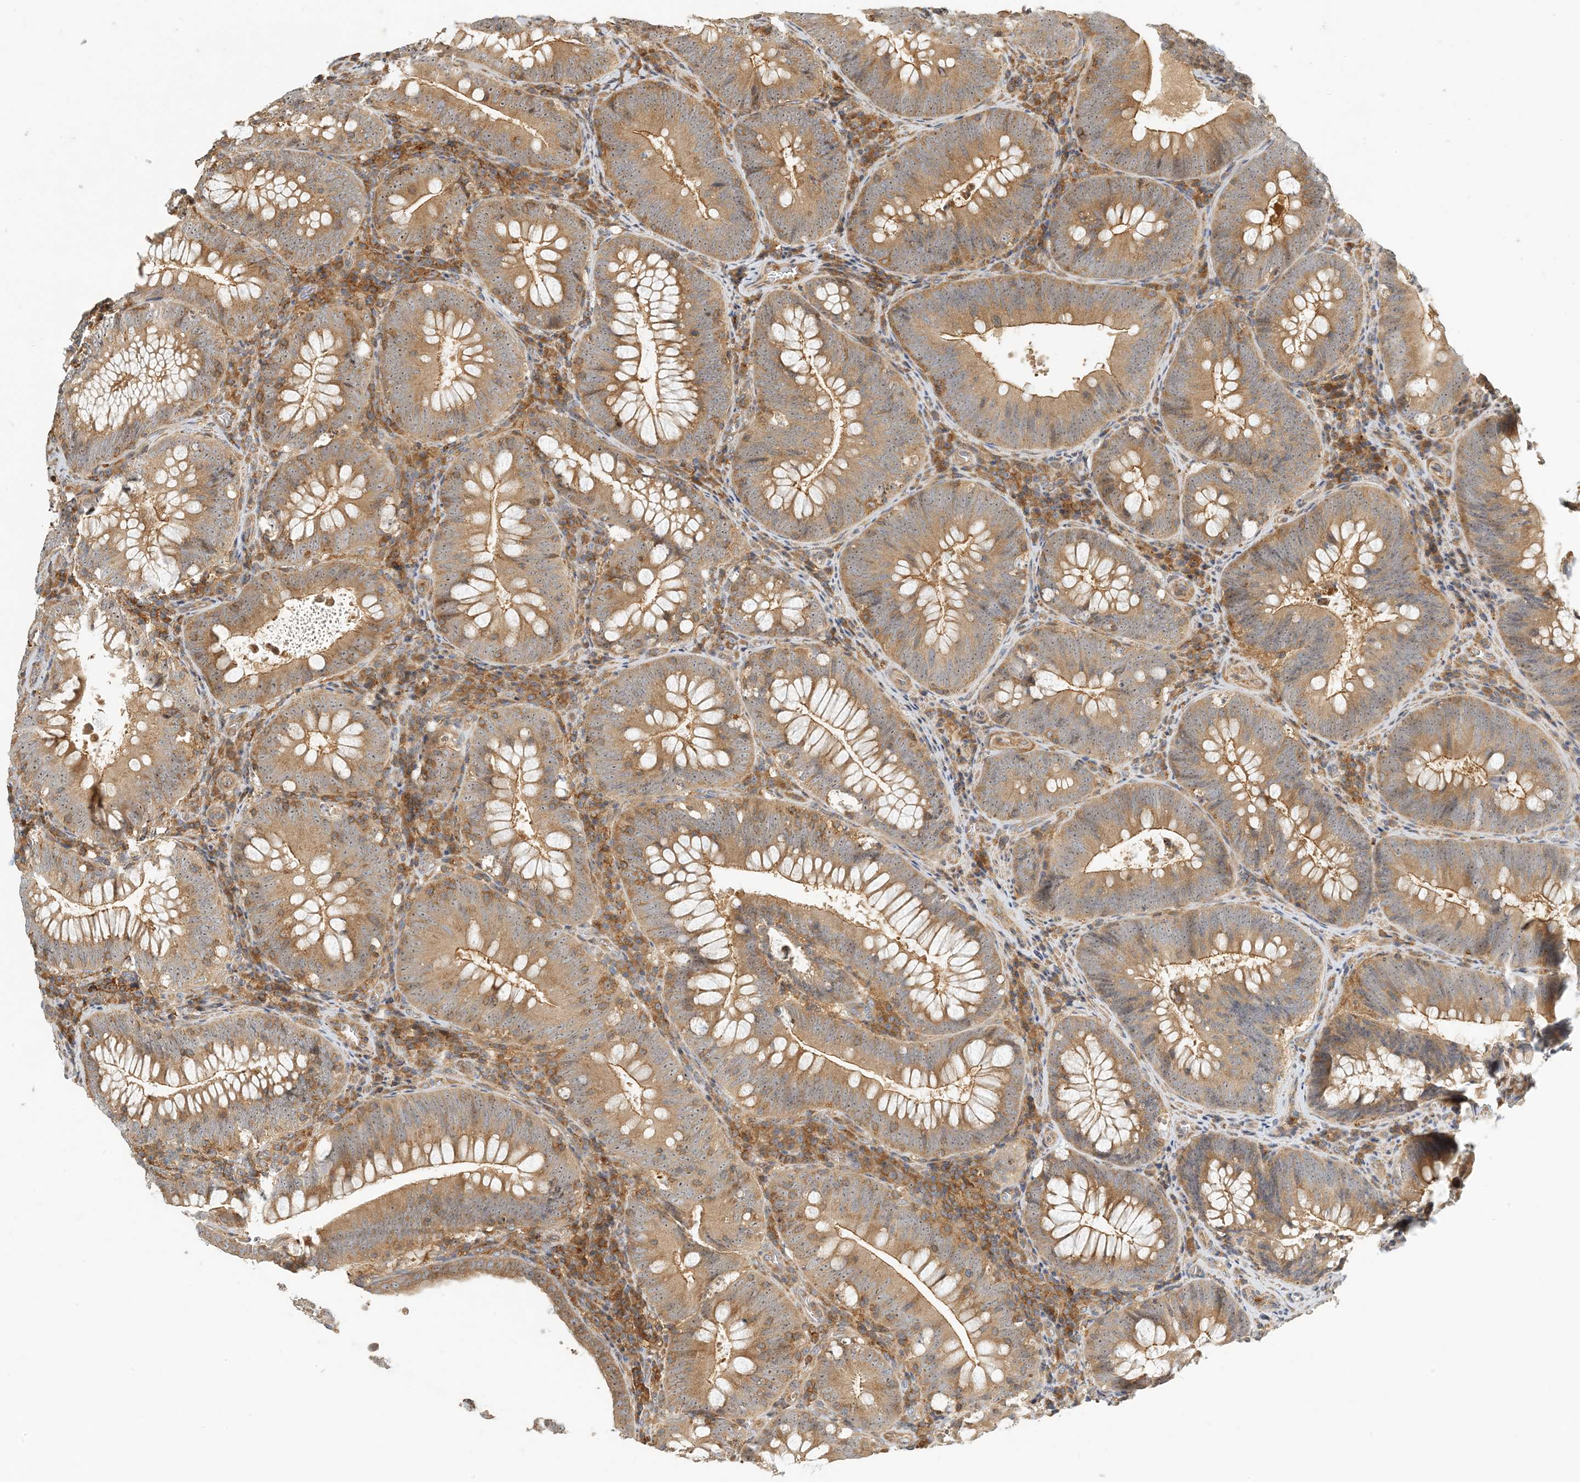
{"staining": {"intensity": "moderate", "quantity": ">75%", "location": "cytoplasmic/membranous"}, "tissue": "colorectal cancer", "cell_type": "Tumor cells", "image_type": "cancer", "snomed": [{"axis": "morphology", "description": "Normal tissue, NOS"}, {"axis": "topography", "description": "Colon"}], "caption": "There is medium levels of moderate cytoplasmic/membranous expression in tumor cells of colorectal cancer, as demonstrated by immunohistochemical staining (brown color).", "gene": "COLEC11", "patient": {"sex": "female", "age": 82}}